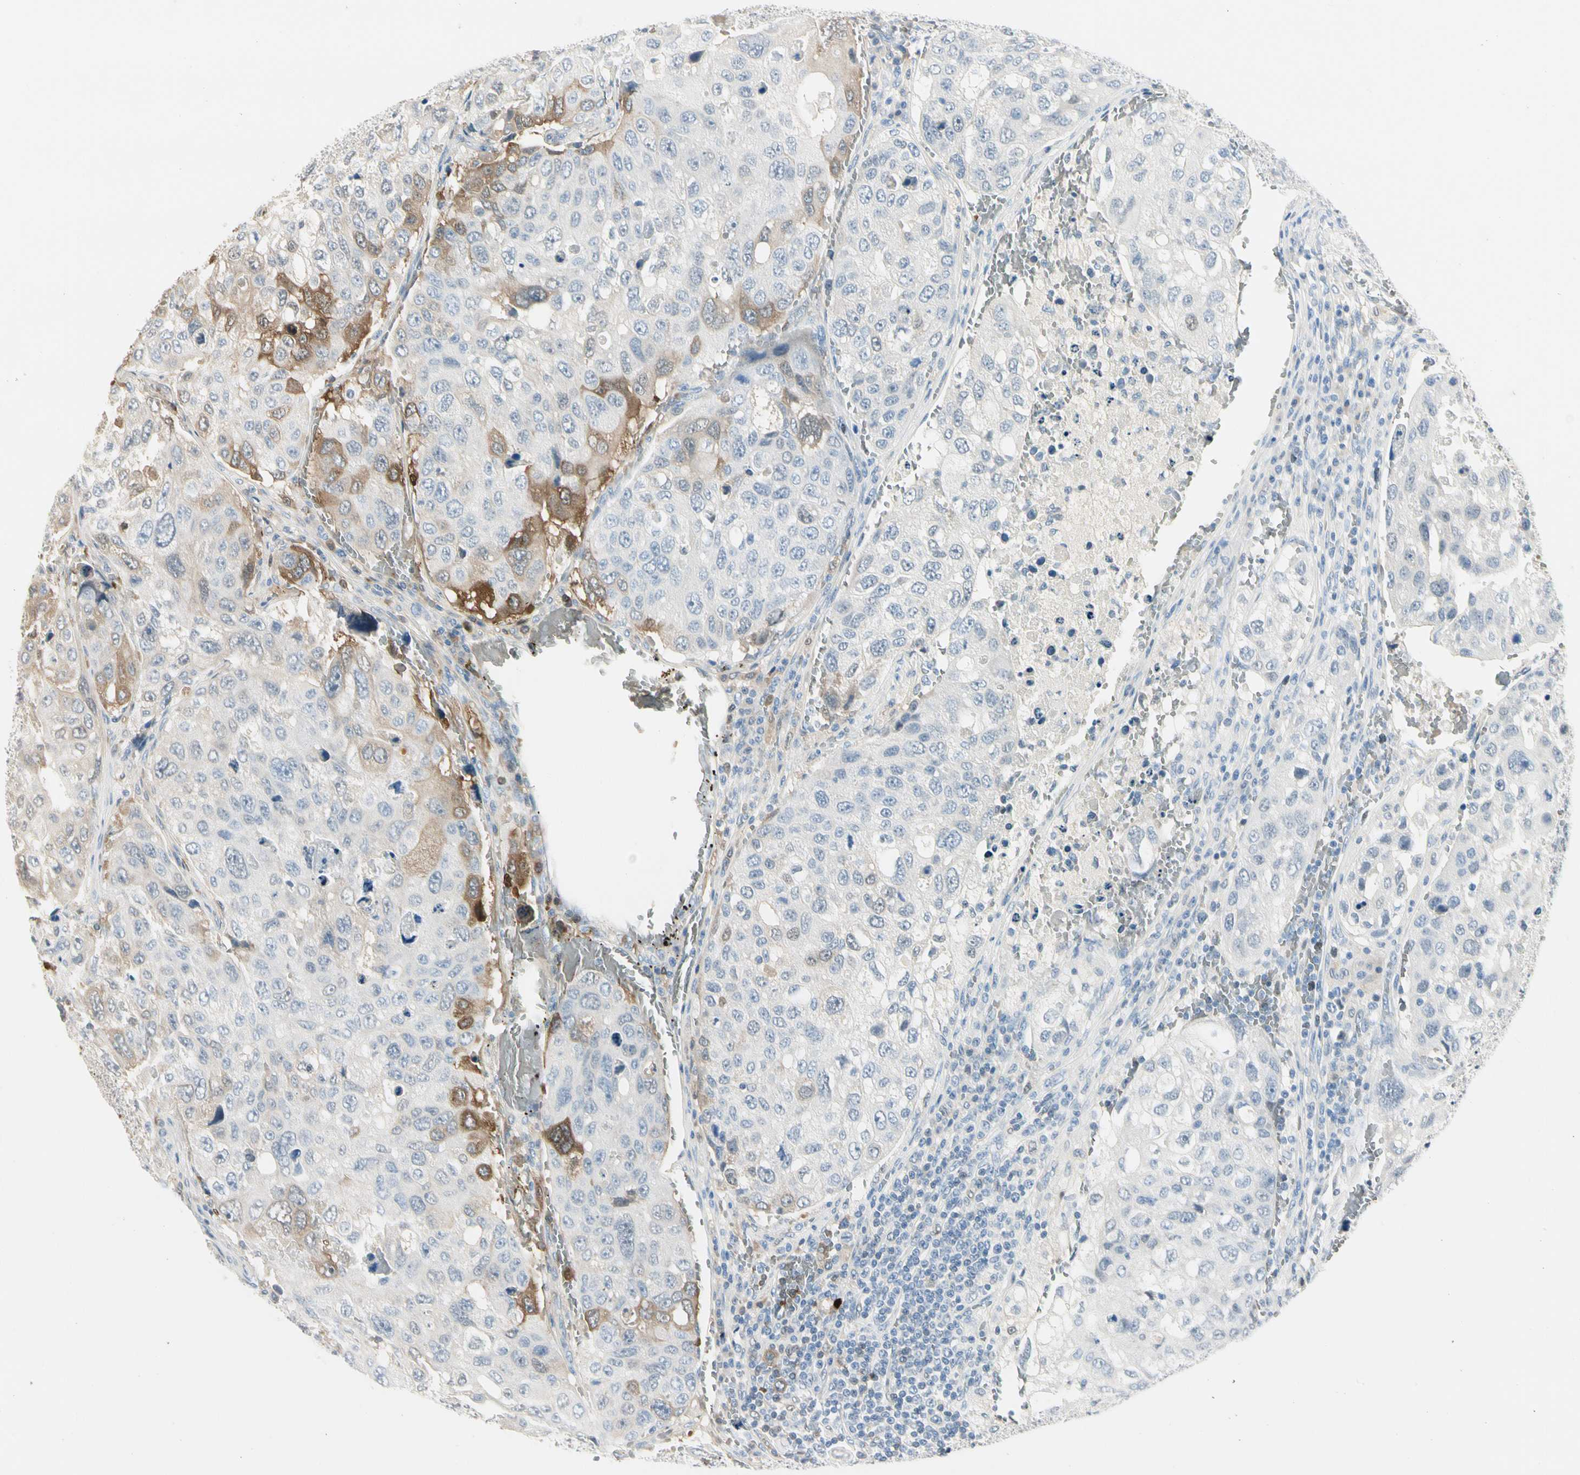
{"staining": {"intensity": "moderate", "quantity": "<25%", "location": "cytoplasmic/membranous"}, "tissue": "urothelial cancer", "cell_type": "Tumor cells", "image_type": "cancer", "snomed": [{"axis": "morphology", "description": "Urothelial carcinoma, High grade"}, {"axis": "topography", "description": "Lymph node"}, {"axis": "topography", "description": "Urinary bladder"}], "caption": "Protein expression by immunohistochemistry (IHC) reveals moderate cytoplasmic/membranous positivity in approximately <25% of tumor cells in urothelial carcinoma (high-grade).", "gene": "CA1", "patient": {"sex": "male", "age": 51}}